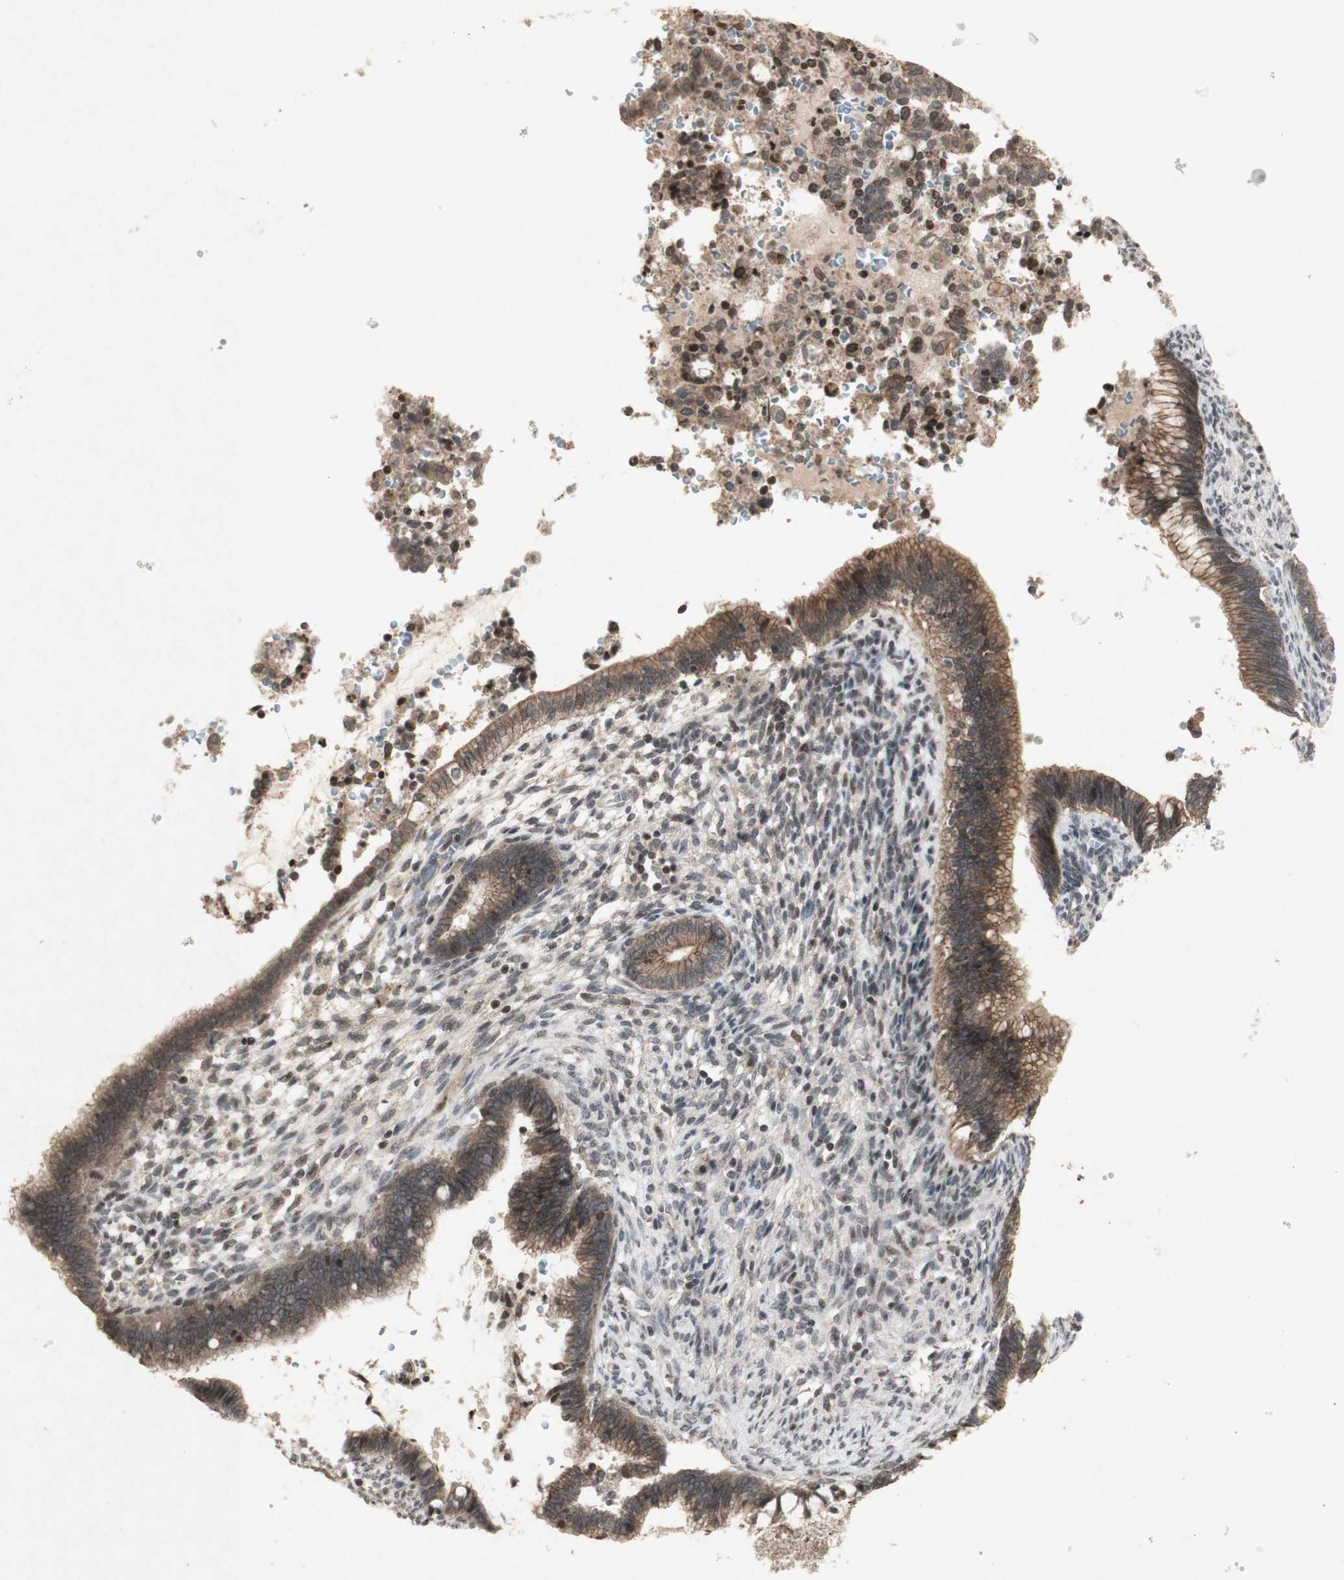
{"staining": {"intensity": "weak", "quantity": ">75%", "location": "cytoplasmic/membranous"}, "tissue": "cervical cancer", "cell_type": "Tumor cells", "image_type": "cancer", "snomed": [{"axis": "morphology", "description": "Adenocarcinoma, NOS"}, {"axis": "topography", "description": "Cervix"}], "caption": "High-power microscopy captured an immunohistochemistry (IHC) micrograph of cervical adenocarcinoma, revealing weak cytoplasmic/membranous expression in about >75% of tumor cells. The staining was performed using DAB, with brown indicating positive protein expression. Nuclei are stained blue with hematoxylin.", "gene": "PLXNA1", "patient": {"sex": "female", "age": 44}}